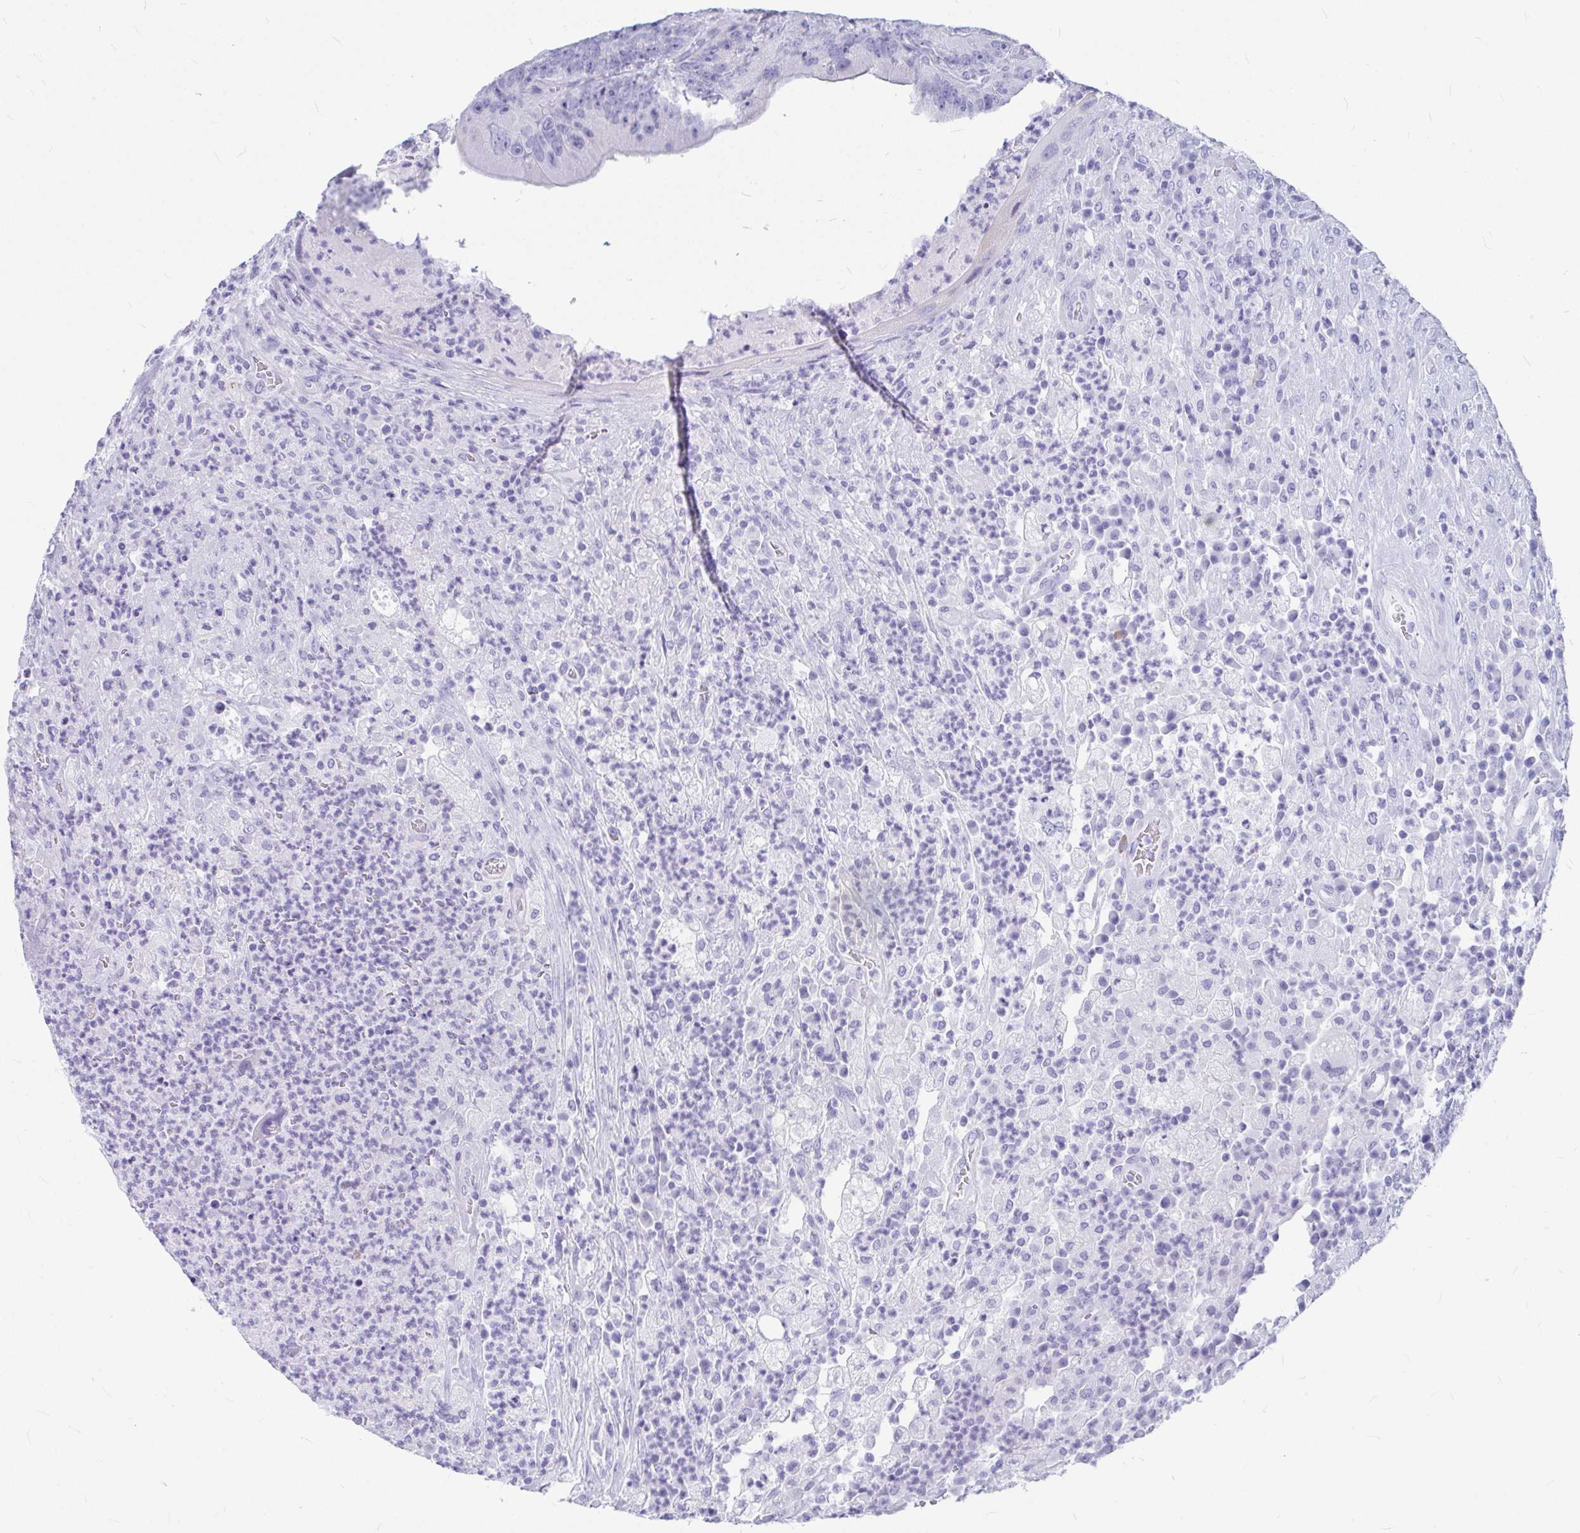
{"staining": {"intensity": "negative", "quantity": "none", "location": "none"}, "tissue": "colorectal cancer", "cell_type": "Tumor cells", "image_type": "cancer", "snomed": [{"axis": "morphology", "description": "Adenocarcinoma, NOS"}, {"axis": "topography", "description": "Colon"}], "caption": "A high-resolution photomicrograph shows immunohistochemistry (IHC) staining of colorectal cancer (adenocarcinoma), which shows no significant staining in tumor cells.", "gene": "OR5J2", "patient": {"sex": "female", "age": 86}}